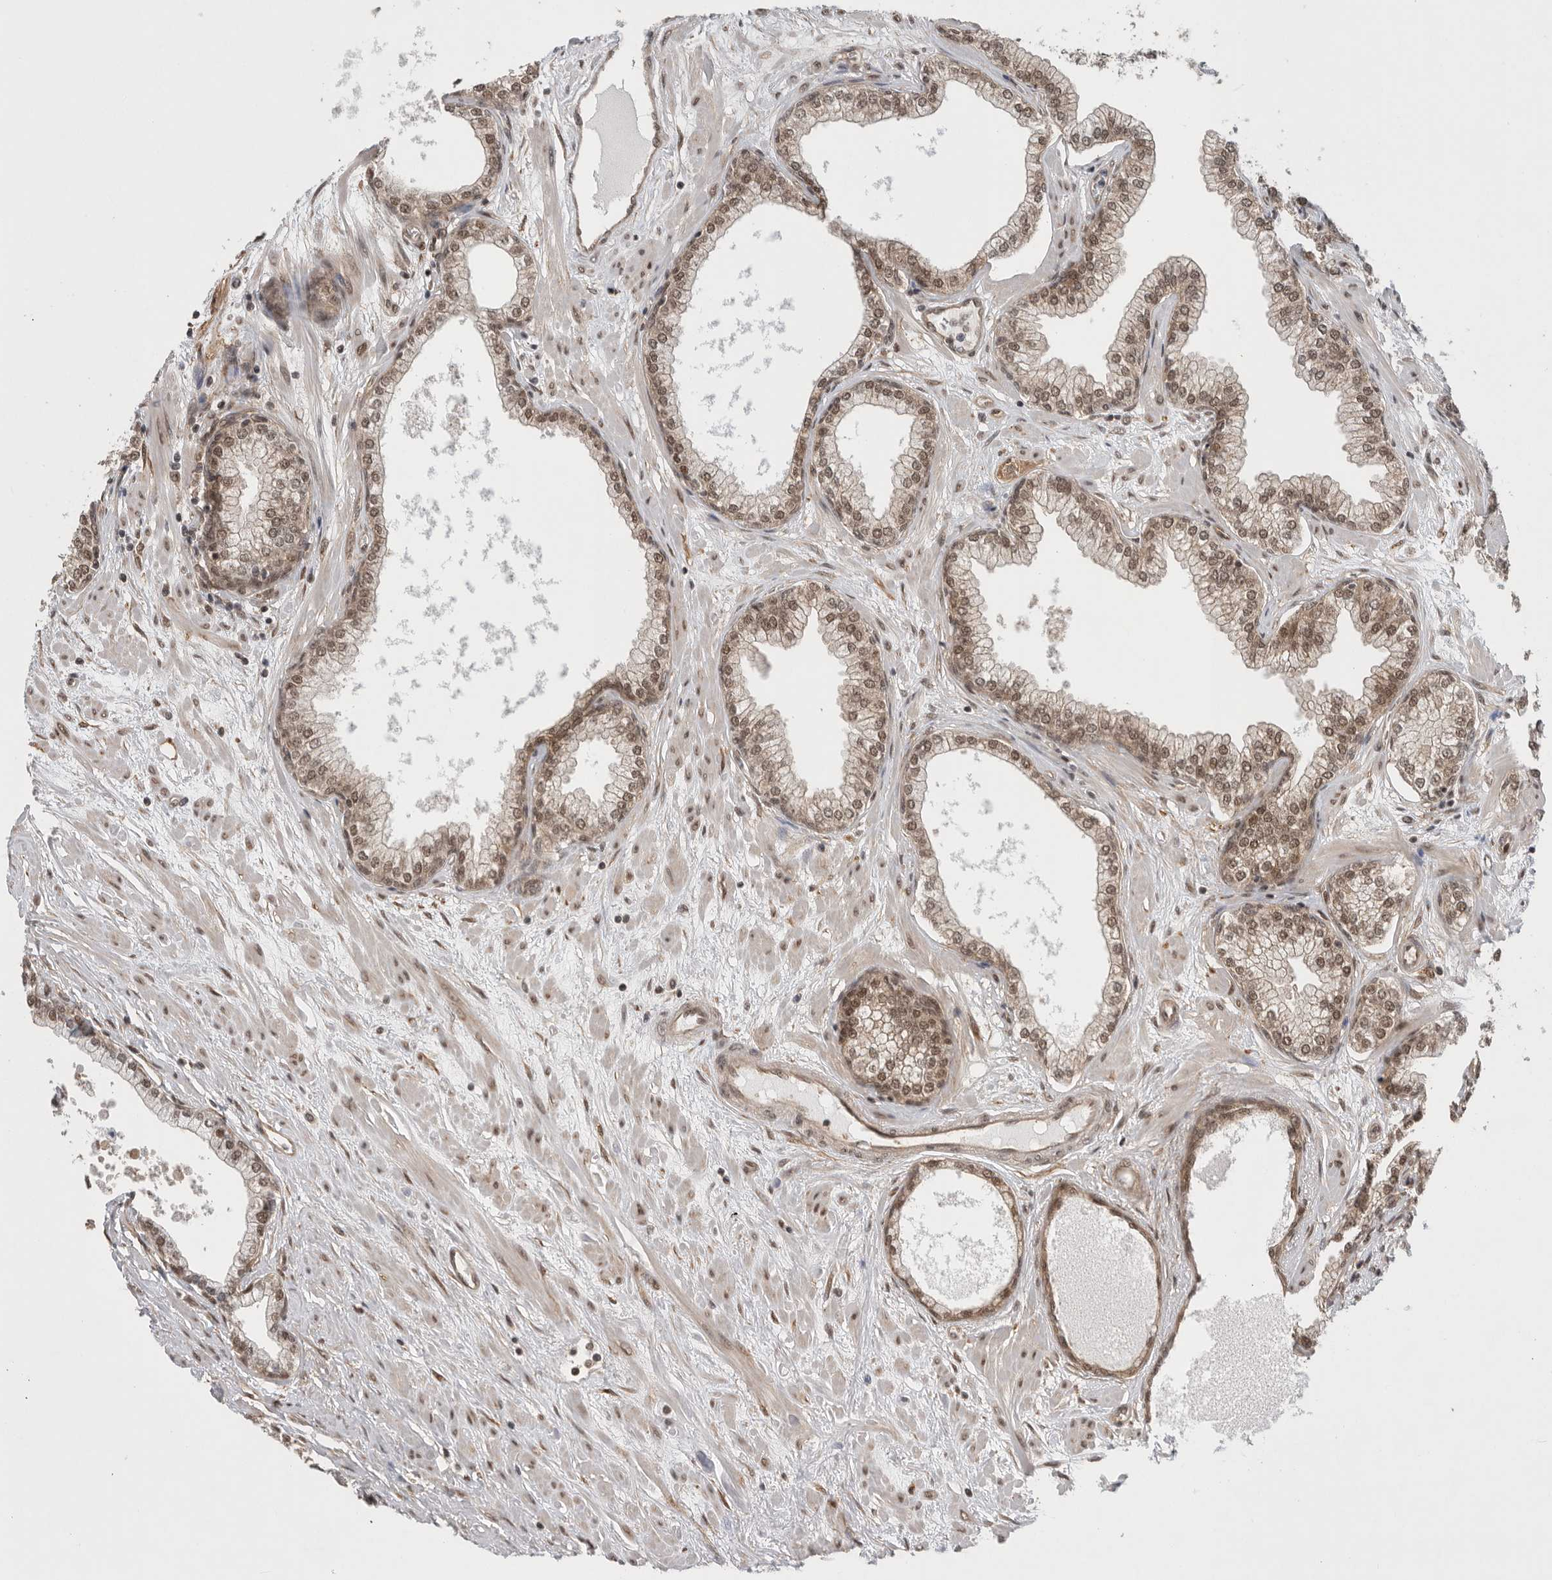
{"staining": {"intensity": "weak", "quantity": ">75%", "location": "cytoplasmic/membranous,nuclear"}, "tissue": "prostate", "cell_type": "Glandular cells", "image_type": "normal", "snomed": [{"axis": "morphology", "description": "Normal tissue, NOS"}, {"axis": "morphology", "description": "Urothelial carcinoma, Low grade"}, {"axis": "topography", "description": "Urinary bladder"}, {"axis": "topography", "description": "Prostate"}], "caption": "Protein staining demonstrates weak cytoplasmic/membranous,nuclear positivity in approximately >75% of glandular cells in normal prostate. The staining is performed using DAB brown chromogen to label protein expression. The nuclei are counter-stained blue using hematoxylin.", "gene": "VPS50", "patient": {"sex": "male", "age": 60}}